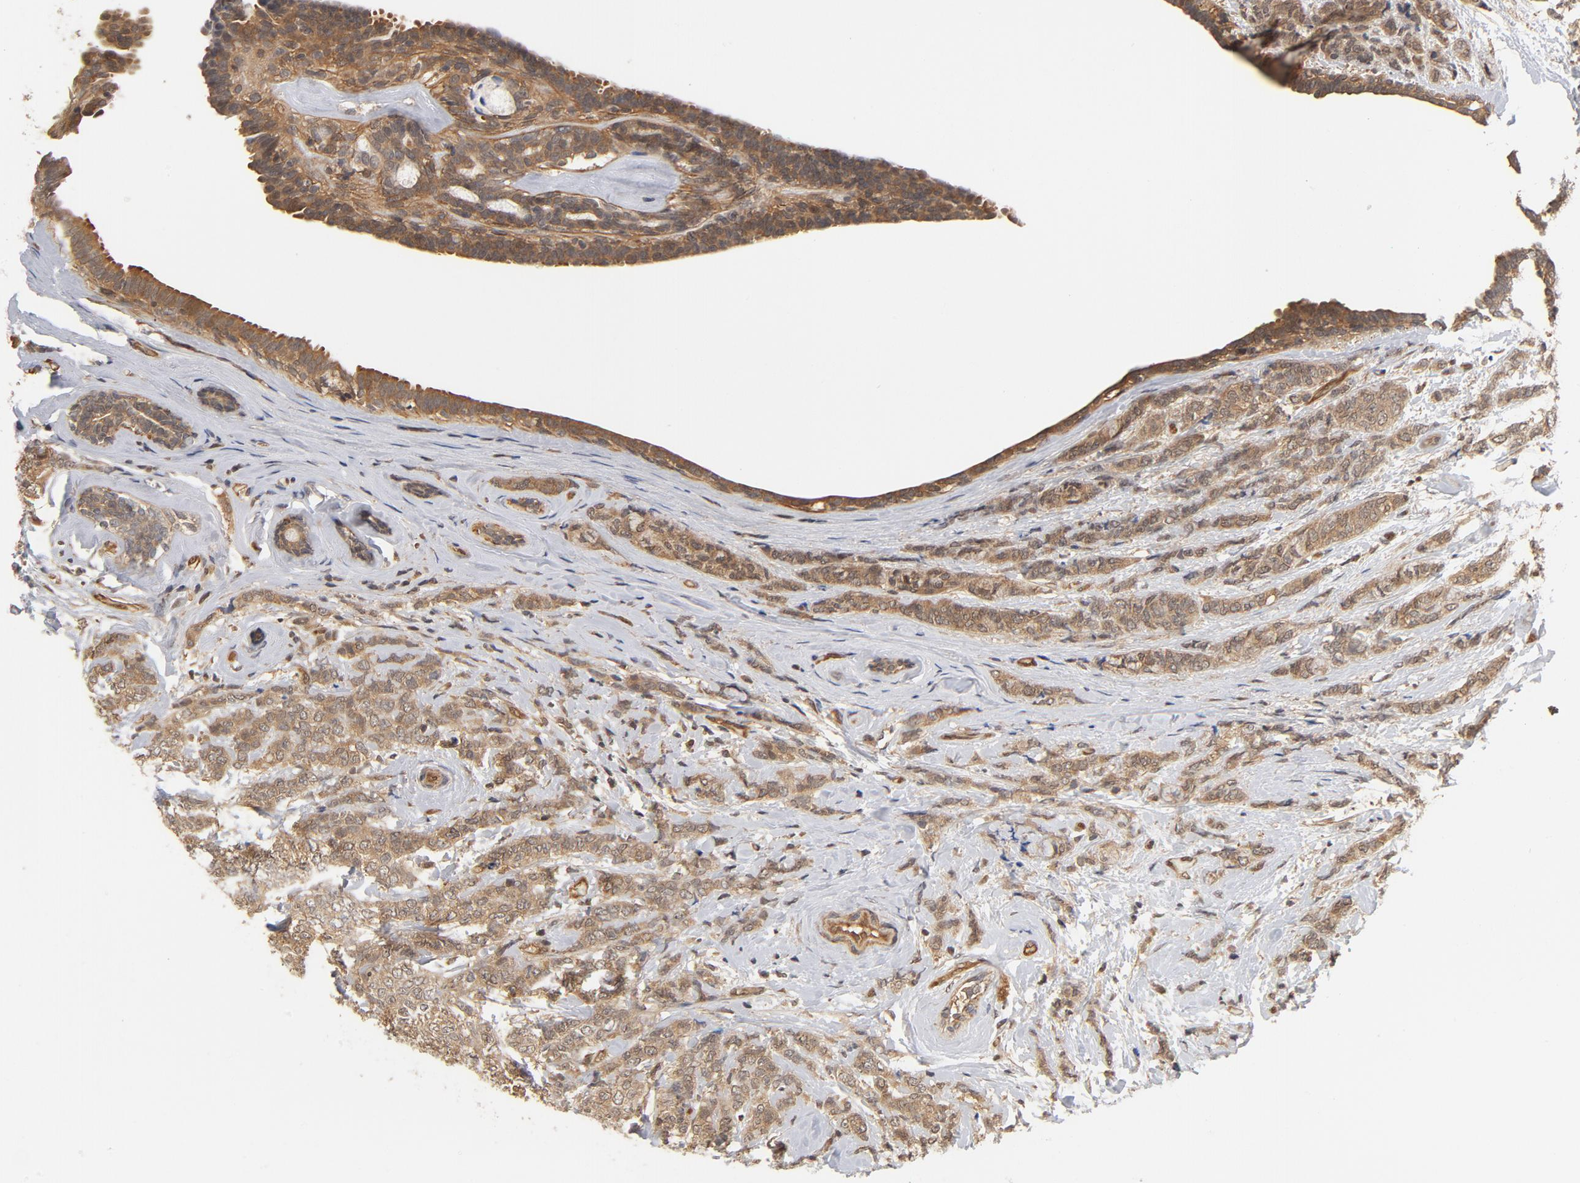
{"staining": {"intensity": "moderate", "quantity": ">75%", "location": "cytoplasmic/membranous"}, "tissue": "breast cancer", "cell_type": "Tumor cells", "image_type": "cancer", "snomed": [{"axis": "morphology", "description": "Lobular carcinoma"}, {"axis": "topography", "description": "Breast"}], "caption": "Immunohistochemistry (IHC) histopathology image of neoplastic tissue: lobular carcinoma (breast) stained using immunohistochemistry displays medium levels of moderate protein expression localized specifically in the cytoplasmic/membranous of tumor cells, appearing as a cytoplasmic/membranous brown color.", "gene": "CDC37", "patient": {"sex": "female", "age": 60}}